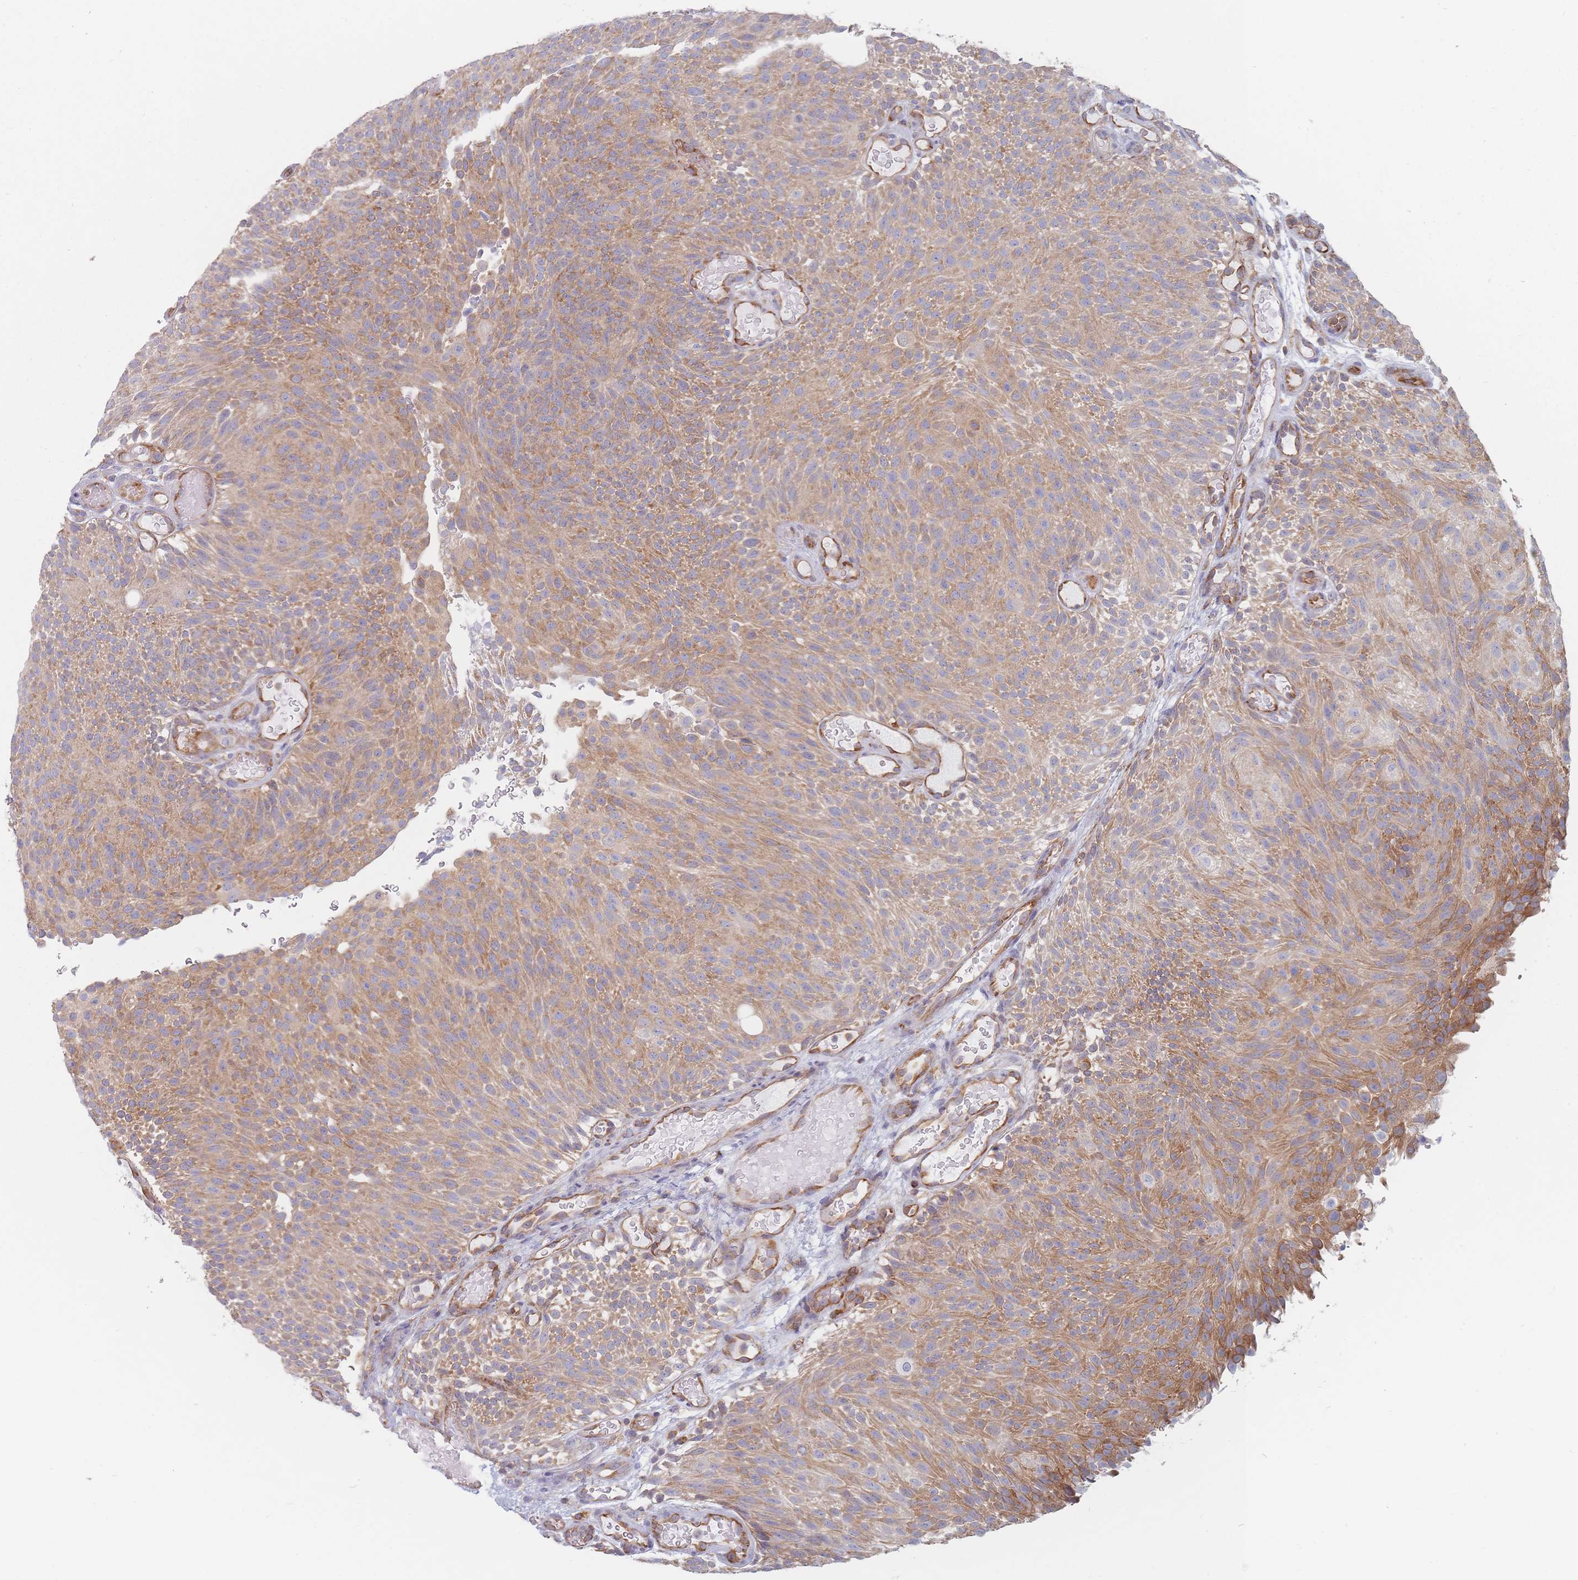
{"staining": {"intensity": "moderate", "quantity": ">75%", "location": "cytoplasmic/membranous"}, "tissue": "urothelial cancer", "cell_type": "Tumor cells", "image_type": "cancer", "snomed": [{"axis": "morphology", "description": "Urothelial carcinoma, Low grade"}, {"axis": "topography", "description": "Urinary bladder"}], "caption": "Immunohistochemistry photomicrograph of neoplastic tissue: urothelial cancer stained using immunohistochemistry exhibits medium levels of moderate protein expression localized specifically in the cytoplasmic/membranous of tumor cells, appearing as a cytoplasmic/membranous brown color.", "gene": "MAP1S", "patient": {"sex": "male", "age": 78}}